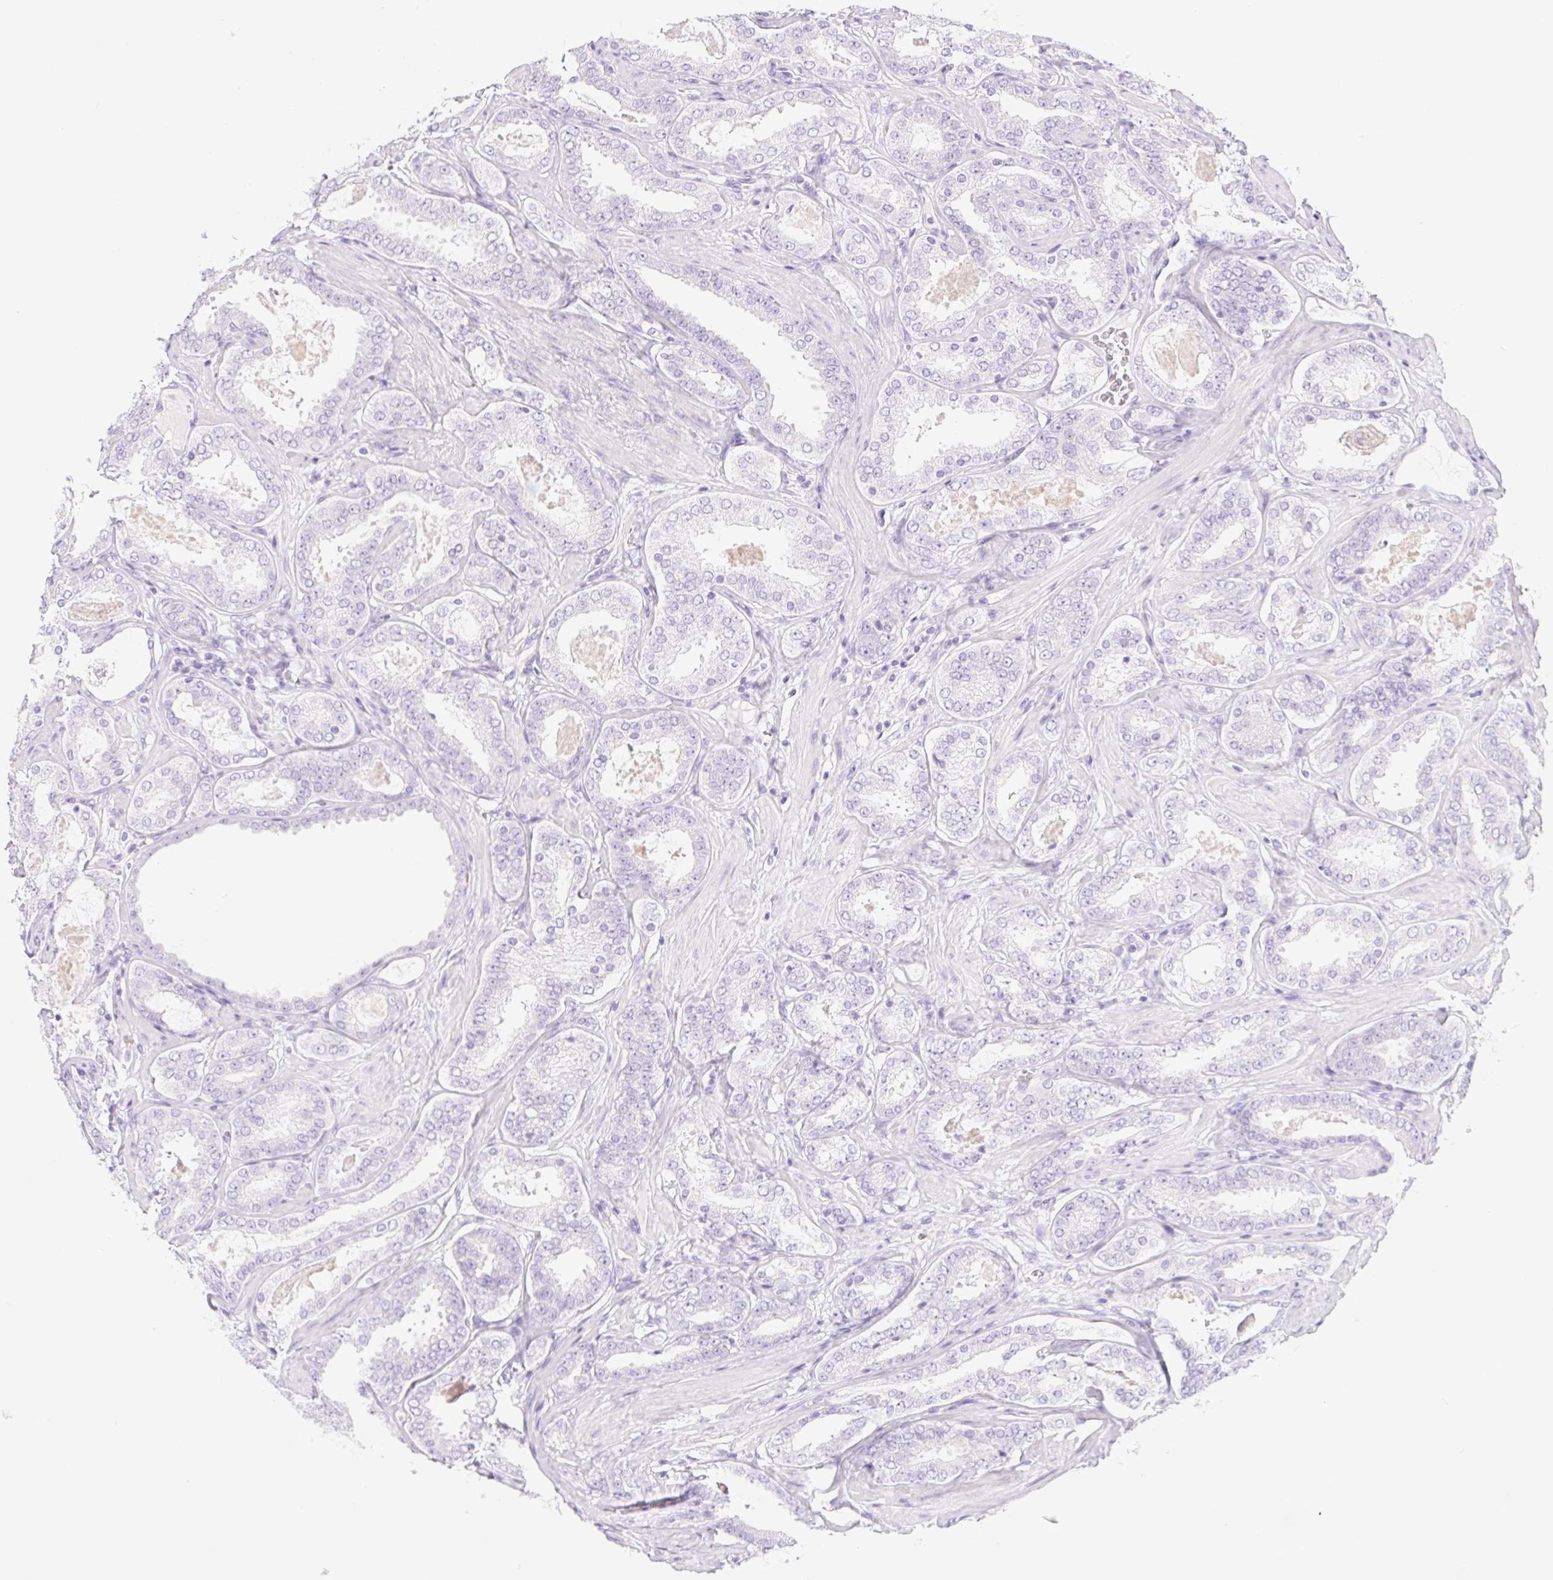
{"staining": {"intensity": "negative", "quantity": "none", "location": "none"}, "tissue": "prostate cancer", "cell_type": "Tumor cells", "image_type": "cancer", "snomed": [{"axis": "morphology", "description": "Adenocarcinoma, High grade"}, {"axis": "topography", "description": "Prostate"}], "caption": "Tumor cells are negative for brown protein staining in prostate cancer.", "gene": "PNLIP", "patient": {"sex": "male", "age": 63}}